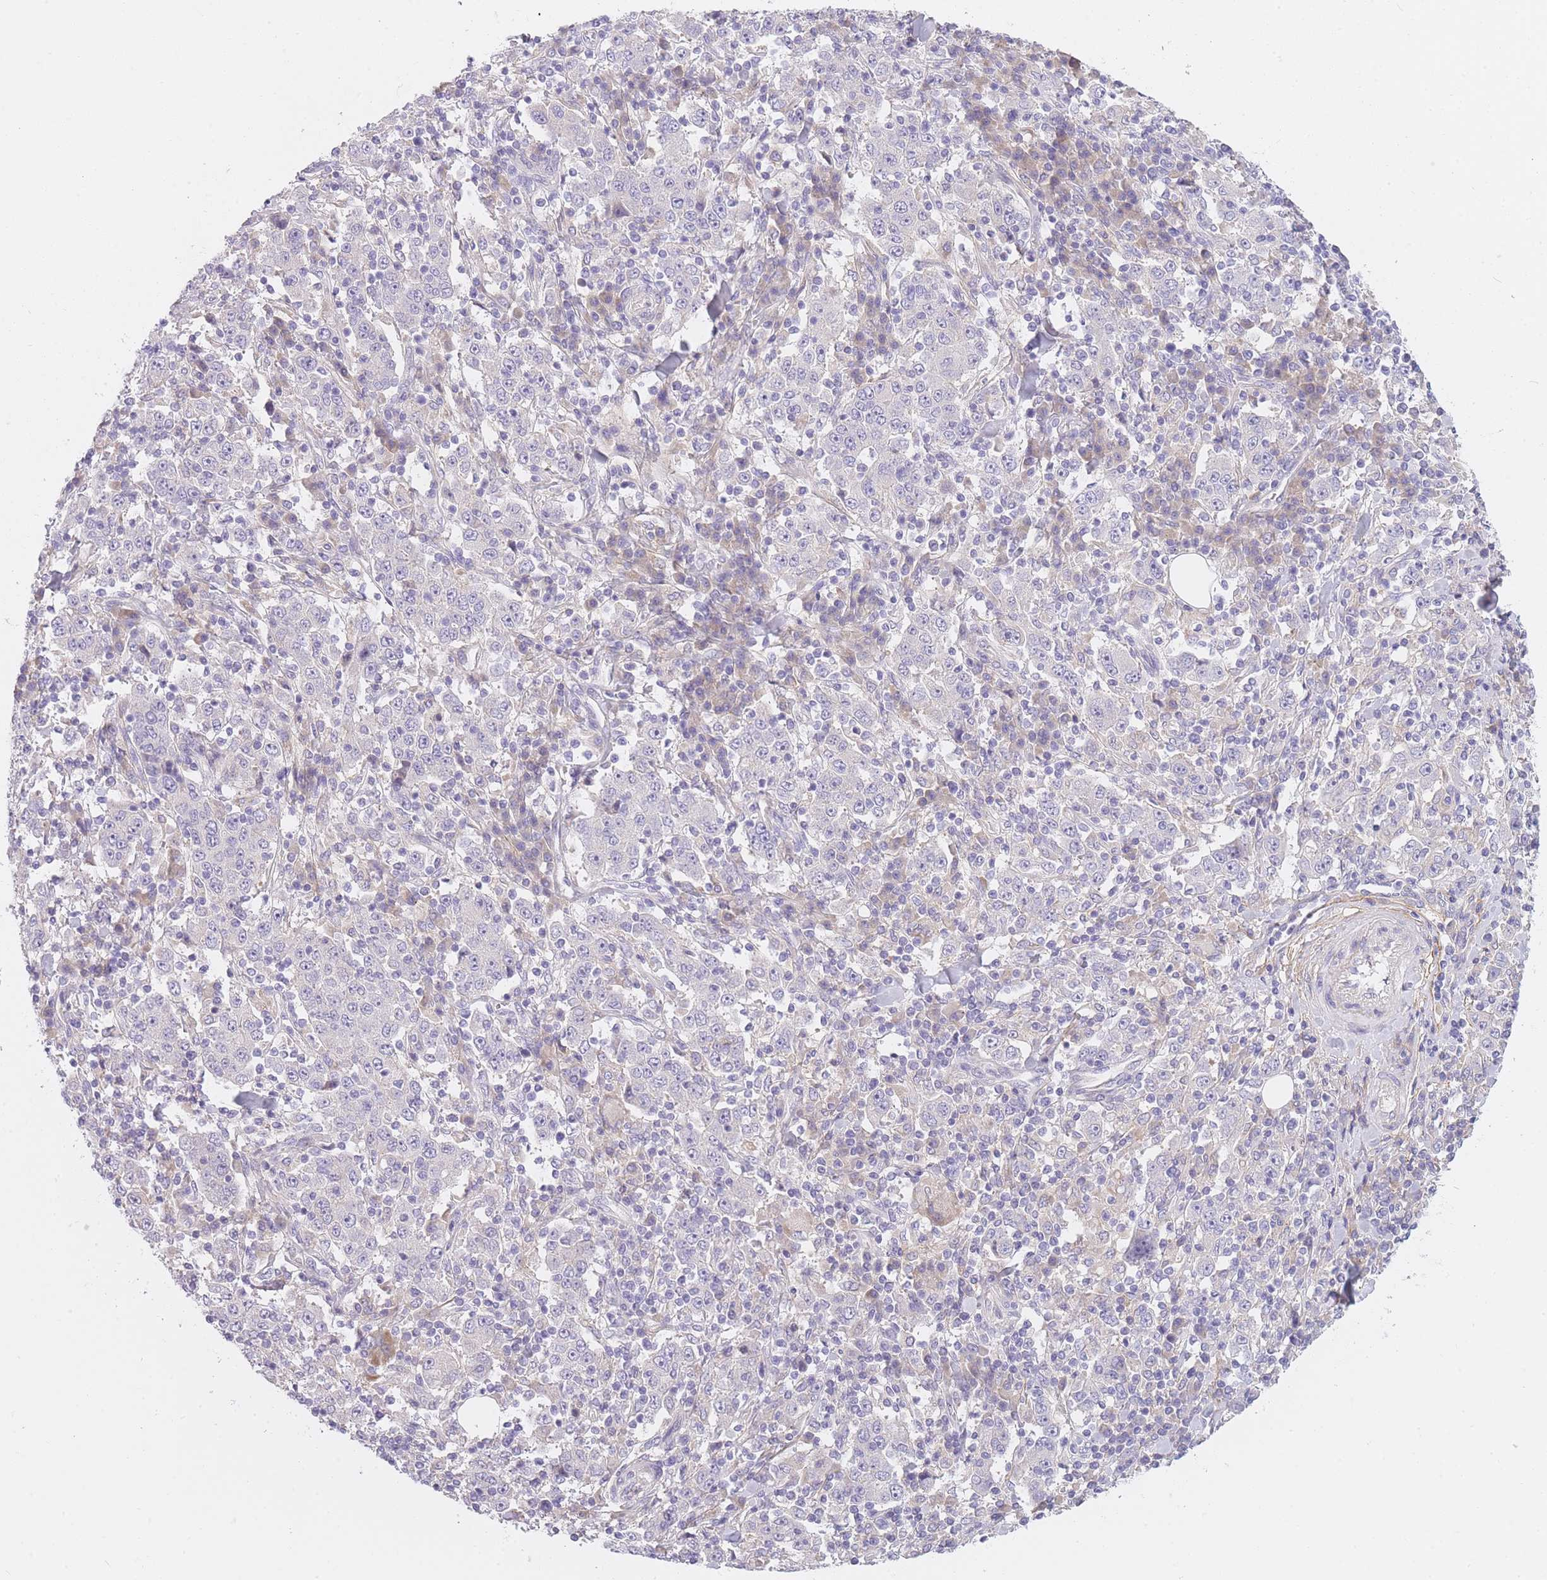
{"staining": {"intensity": "negative", "quantity": "none", "location": "none"}, "tissue": "stomach cancer", "cell_type": "Tumor cells", "image_type": "cancer", "snomed": [{"axis": "morphology", "description": "Normal tissue, NOS"}, {"axis": "morphology", "description": "Adenocarcinoma, NOS"}, {"axis": "topography", "description": "Stomach, upper"}, {"axis": "topography", "description": "Stomach"}], "caption": "Protein analysis of stomach cancer reveals no significant positivity in tumor cells.", "gene": "AP3M2", "patient": {"sex": "male", "age": 59}}